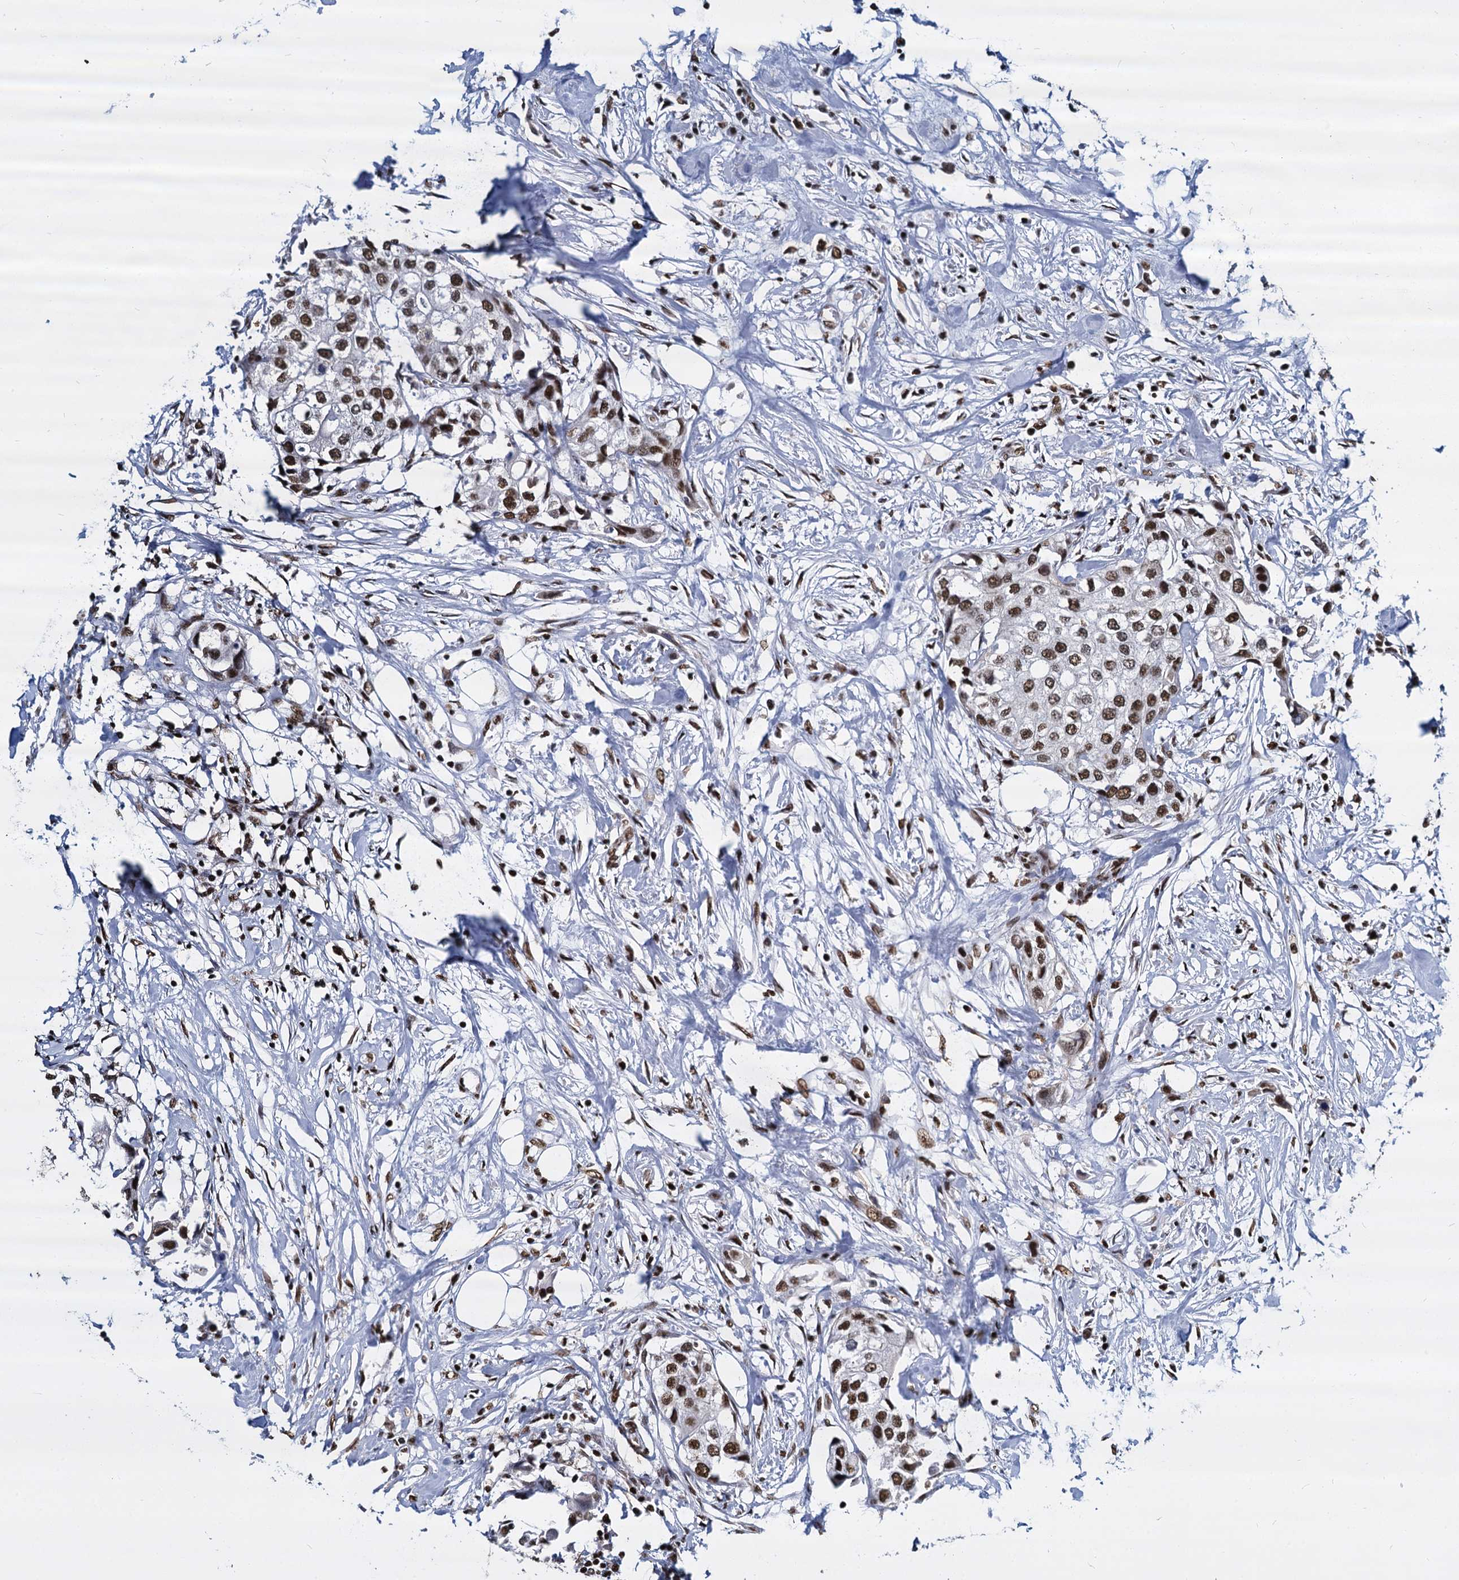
{"staining": {"intensity": "moderate", "quantity": ">75%", "location": "nuclear"}, "tissue": "urothelial cancer", "cell_type": "Tumor cells", "image_type": "cancer", "snomed": [{"axis": "morphology", "description": "Urothelial carcinoma, High grade"}, {"axis": "topography", "description": "Urinary bladder"}], "caption": "A micrograph of human urothelial cancer stained for a protein displays moderate nuclear brown staining in tumor cells.", "gene": "DCPS", "patient": {"sex": "male", "age": 64}}